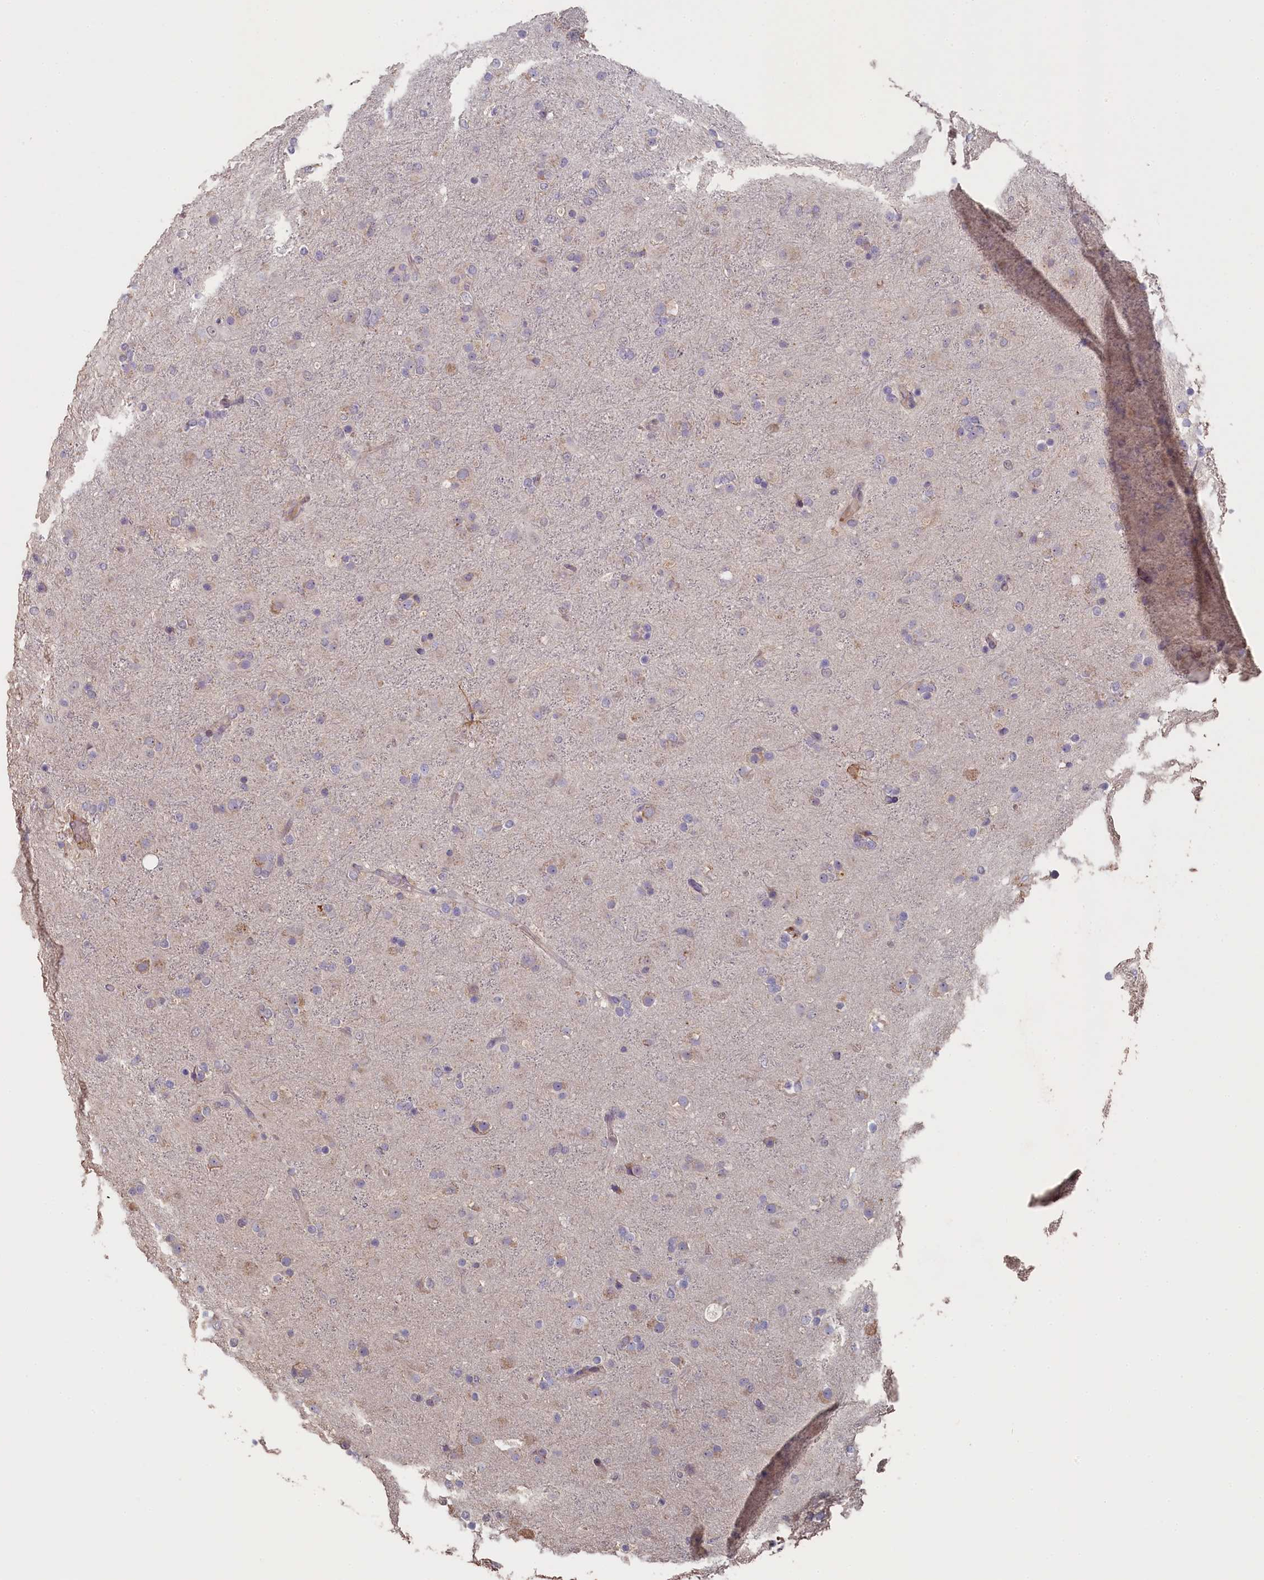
{"staining": {"intensity": "negative", "quantity": "none", "location": "none"}, "tissue": "glioma", "cell_type": "Tumor cells", "image_type": "cancer", "snomed": [{"axis": "morphology", "description": "Glioma, malignant, Low grade"}, {"axis": "topography", "description": "Brain"}], "caption": "Immunohistochemical staining of human glioma reveals no significant staining in tumor cells.", "gene": "STX16", "patient": {"sex": "male", "age": 65}}